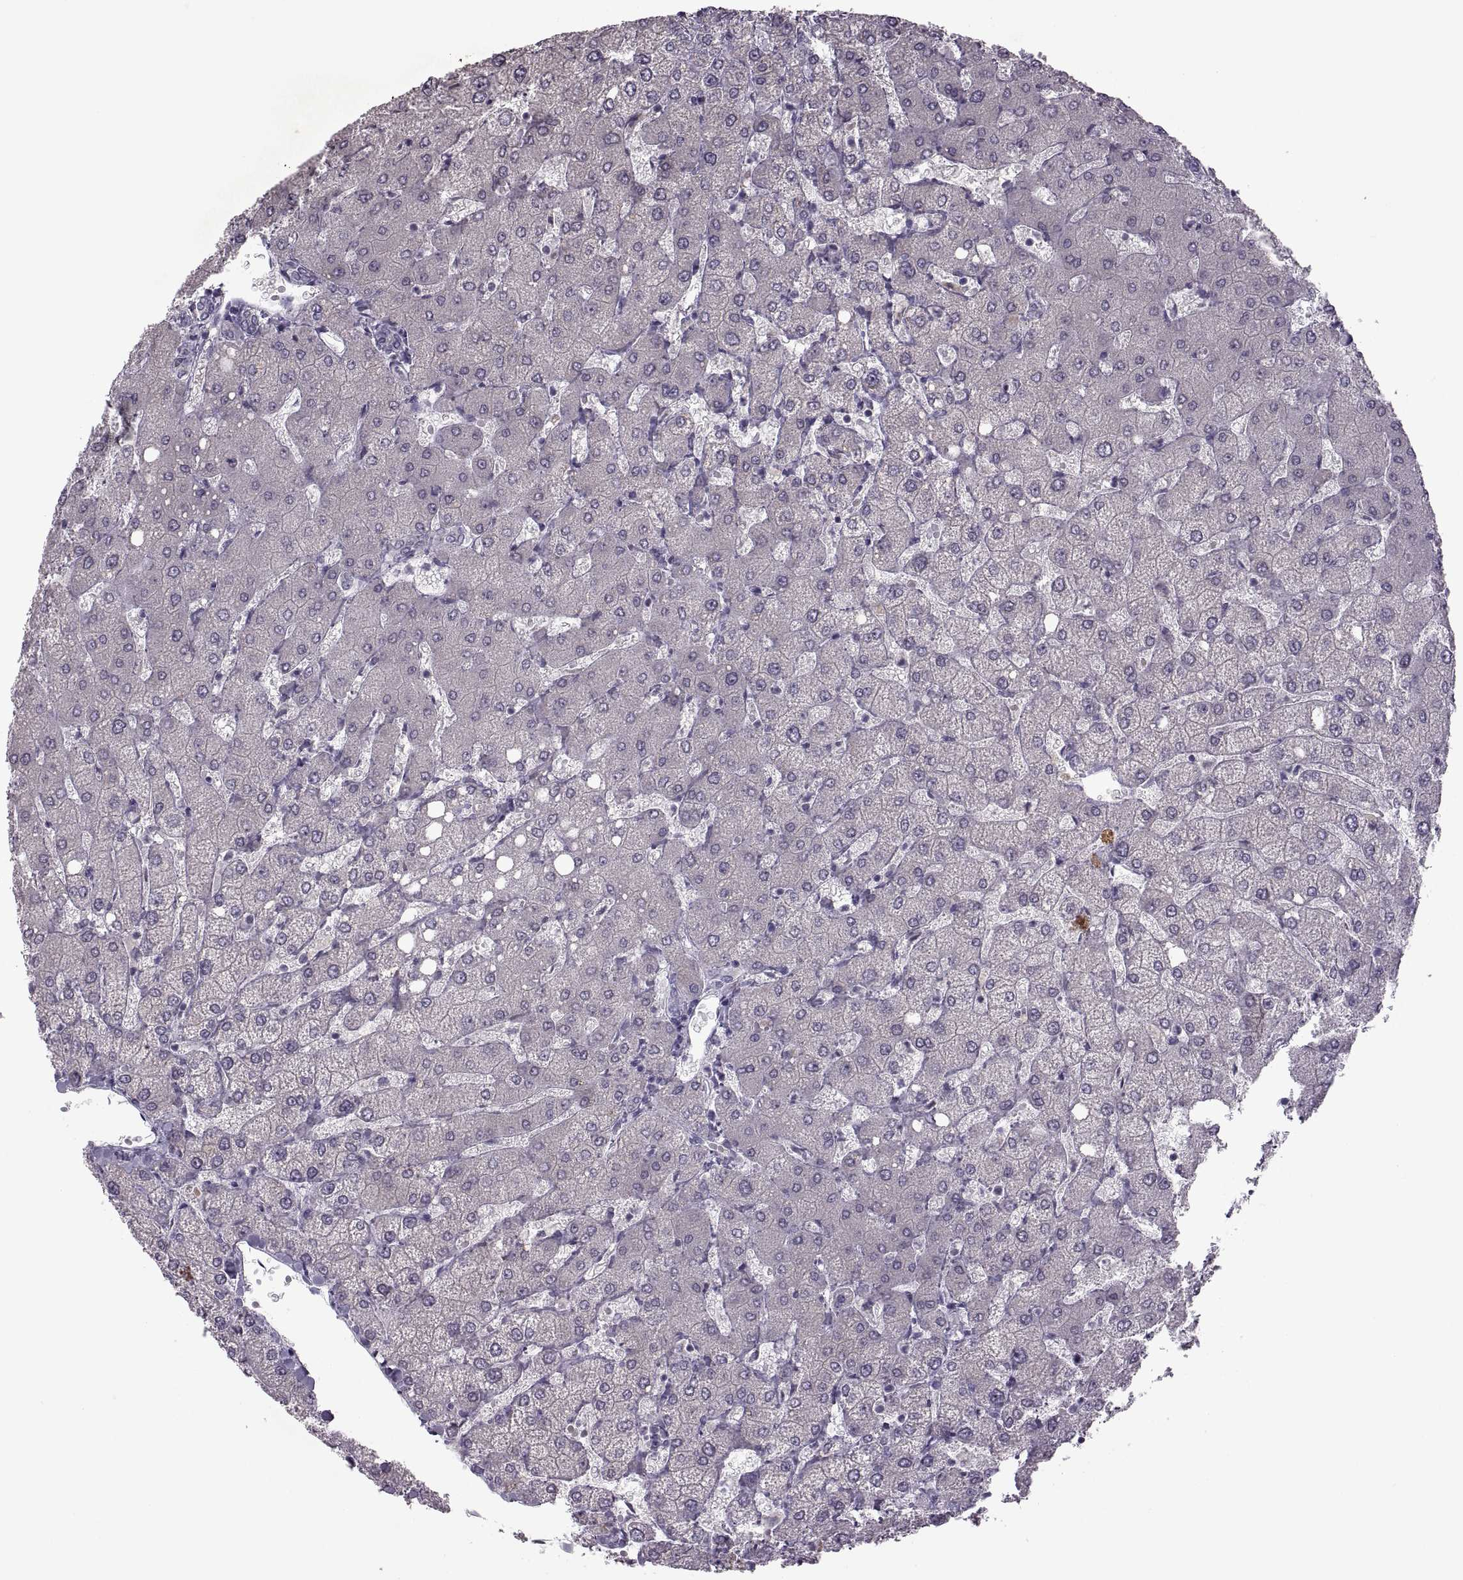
{"staining": {"intensity": "negative", "quantity": "none", "location": "none"}, "tissue": "liver", "cell_type": "Cholangiocytes", "image_type": "normal", "snomed": [{"axis": "morphology", "description": "Normal tissue, NOS"}, {"axis": "topography", "description": "Liver"}], "caption": "A photomicrograph of liver stained for a protein exhibits no brown staining in cholangiocytes. Brightfield microscopy of IHC stained with DAB (3,3'-diaminobenzidine) (brown) and hematoxylin (blue), captured at high magnification.", "gene": "MGAT4D", "patient": {"sex": "female", "age": 54}}